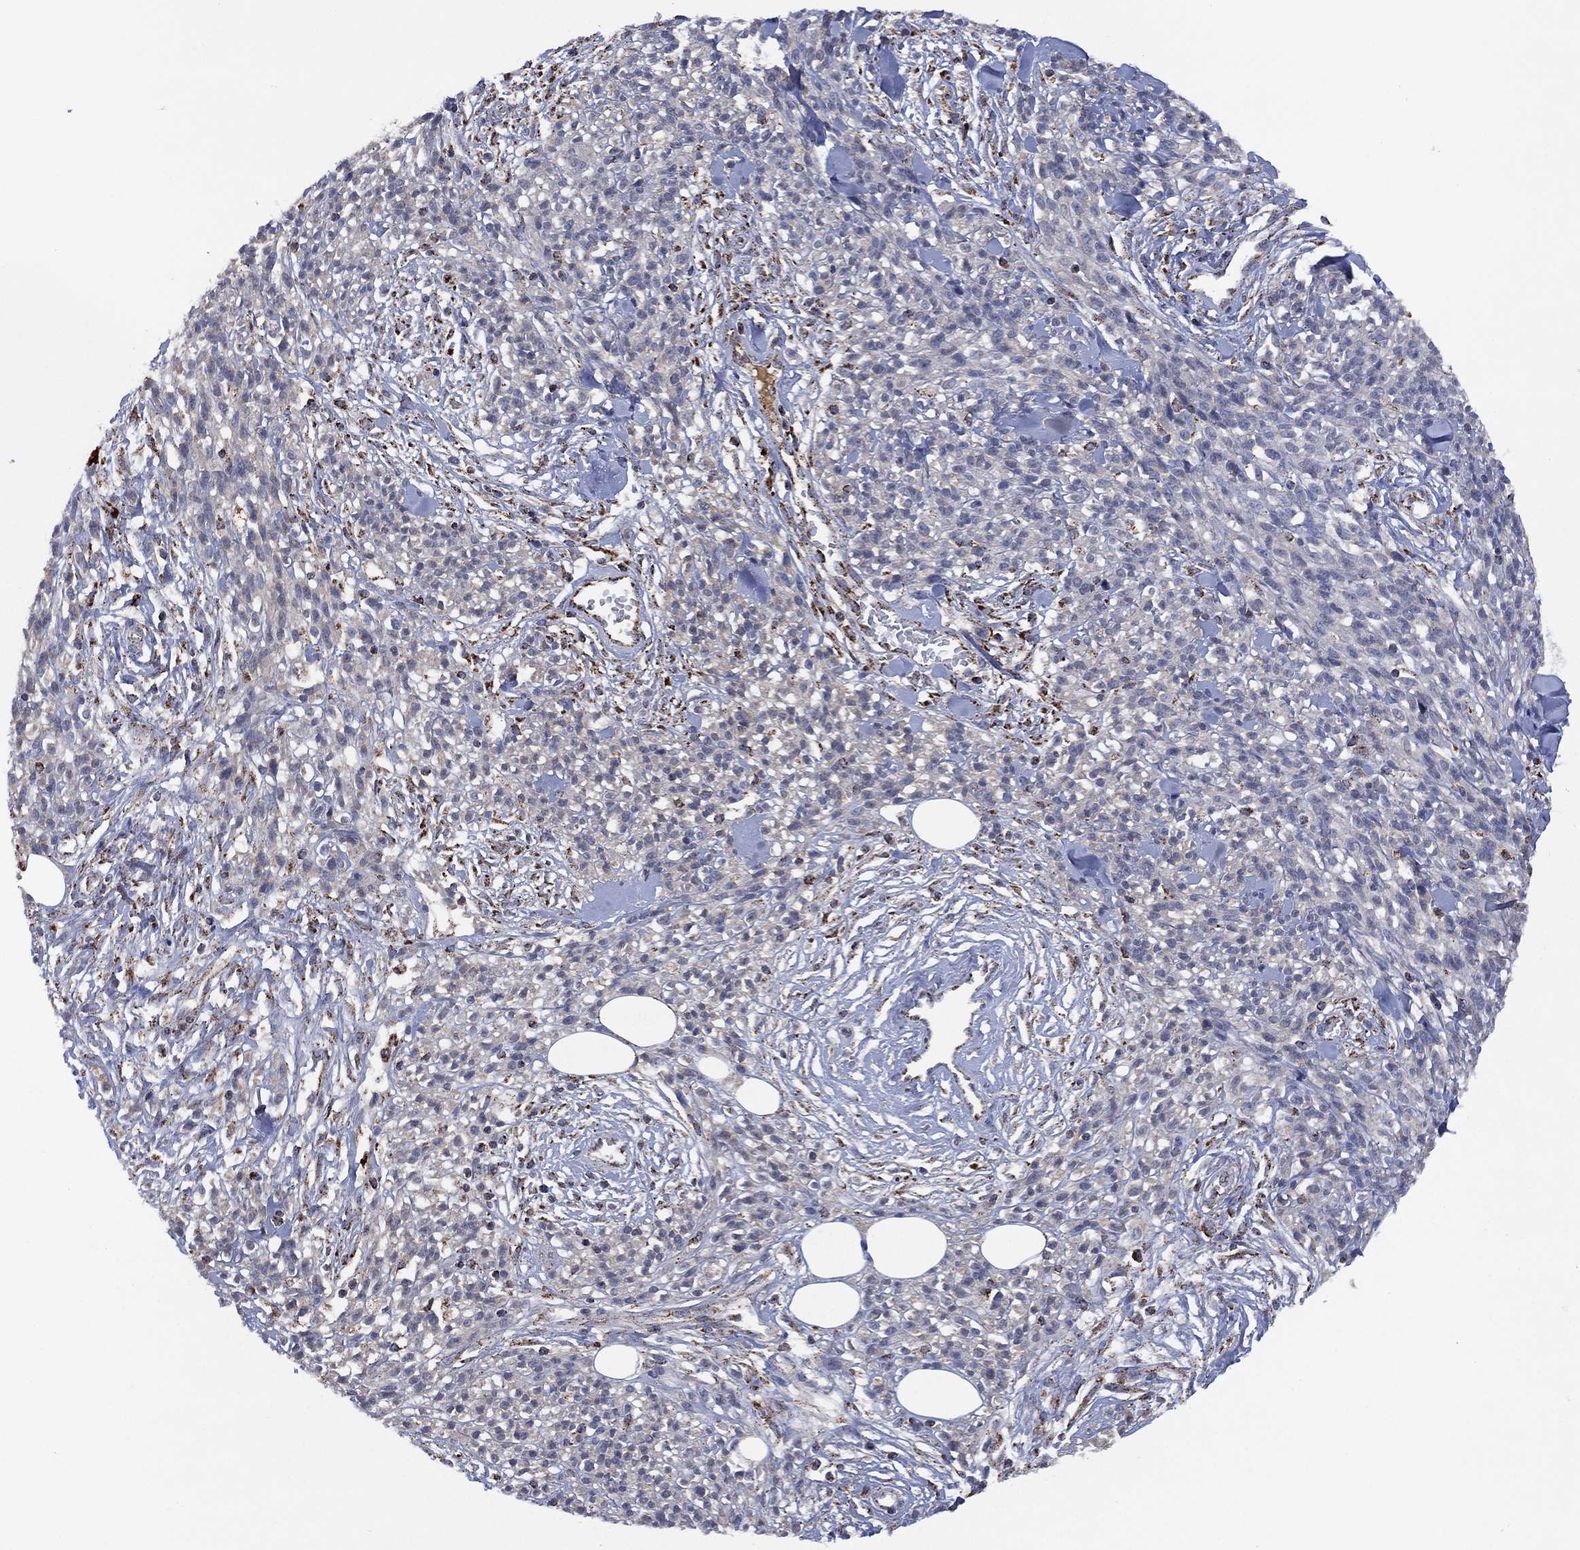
{"staining": {"intensity": "negative", "quantity": "none", "location": "none"}, "tissue": "melanoma", "cell_type": "Tumor cells", "image_type": "cancer", "snomed": [{"axis": "morphology", "description": "Malignant melanoma, NOS"}, {"axis": "topography", "description": "Skin"}, {"axis": "topography", "description": "Skin of trunk"}], "caption": "Protein analysis of melanoma displays no significant positivity in tumor cells.", "gene": "PPP2R5A", "patient": {"sex": "male", "age": 74}}